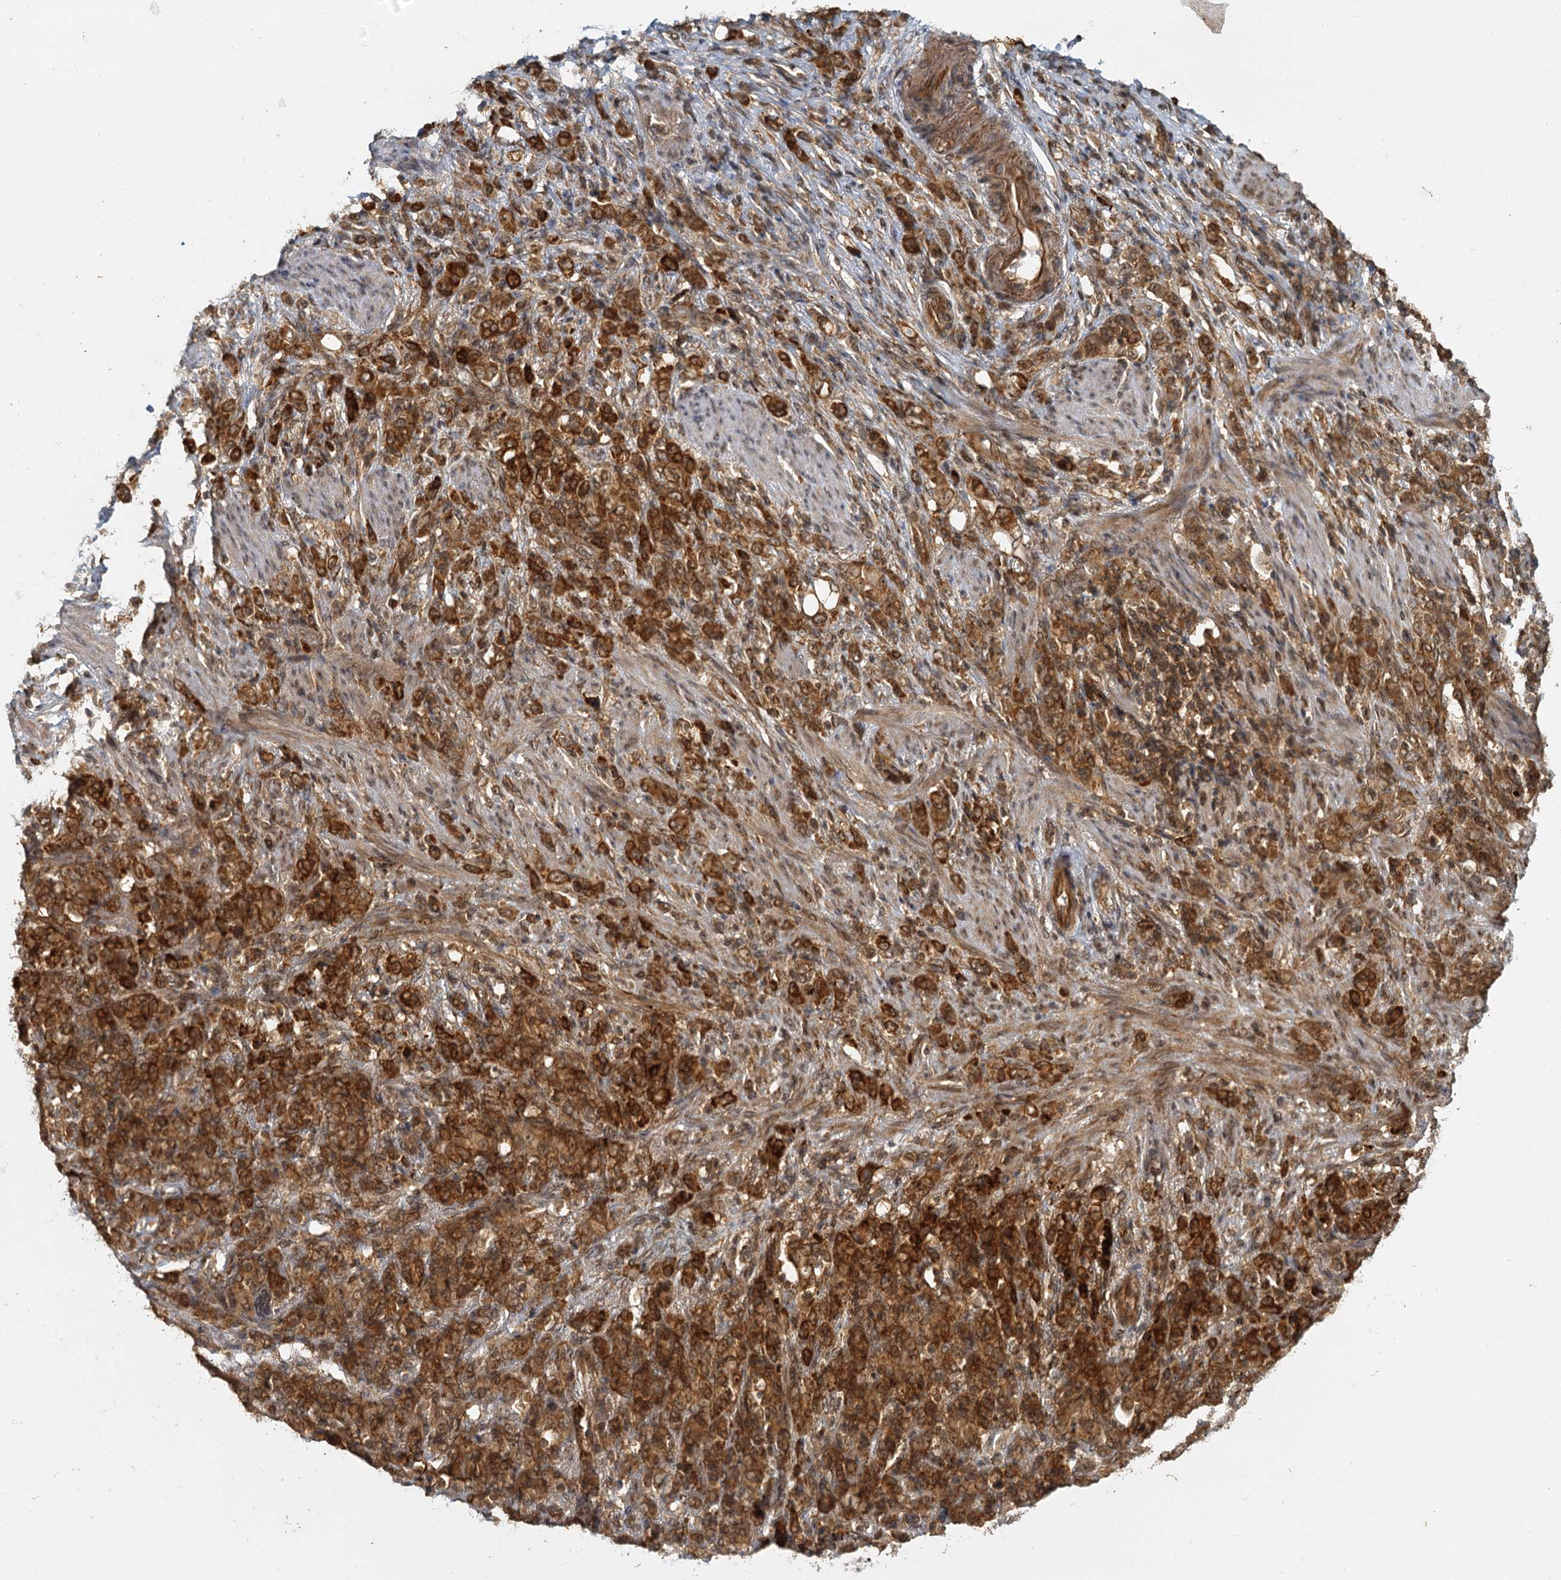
{"staining": {"intensity": "strong", "quantity": ">75%", "location": "cytoplasmic/membranous"}, "tissue": "stomach cancer", "cell_type": "Tumor cells", "image_type": "cancer", "snomed": [{"axis": "morphology", "description": "Adenocarcinoma, NOS"}, {"axis": "topography", "description": "Stomach"}], "caption": "The micrograph shows immunohistochemical staining of stomach cancer. There is strong cytoplasmic/membranous positivity is present in approximately >75% of tumor cells. (Brightfield microscopy of DAB IHC at high magnification).", "gene": "ZNF549", "patient": {"sex": "female", "age": 79}}